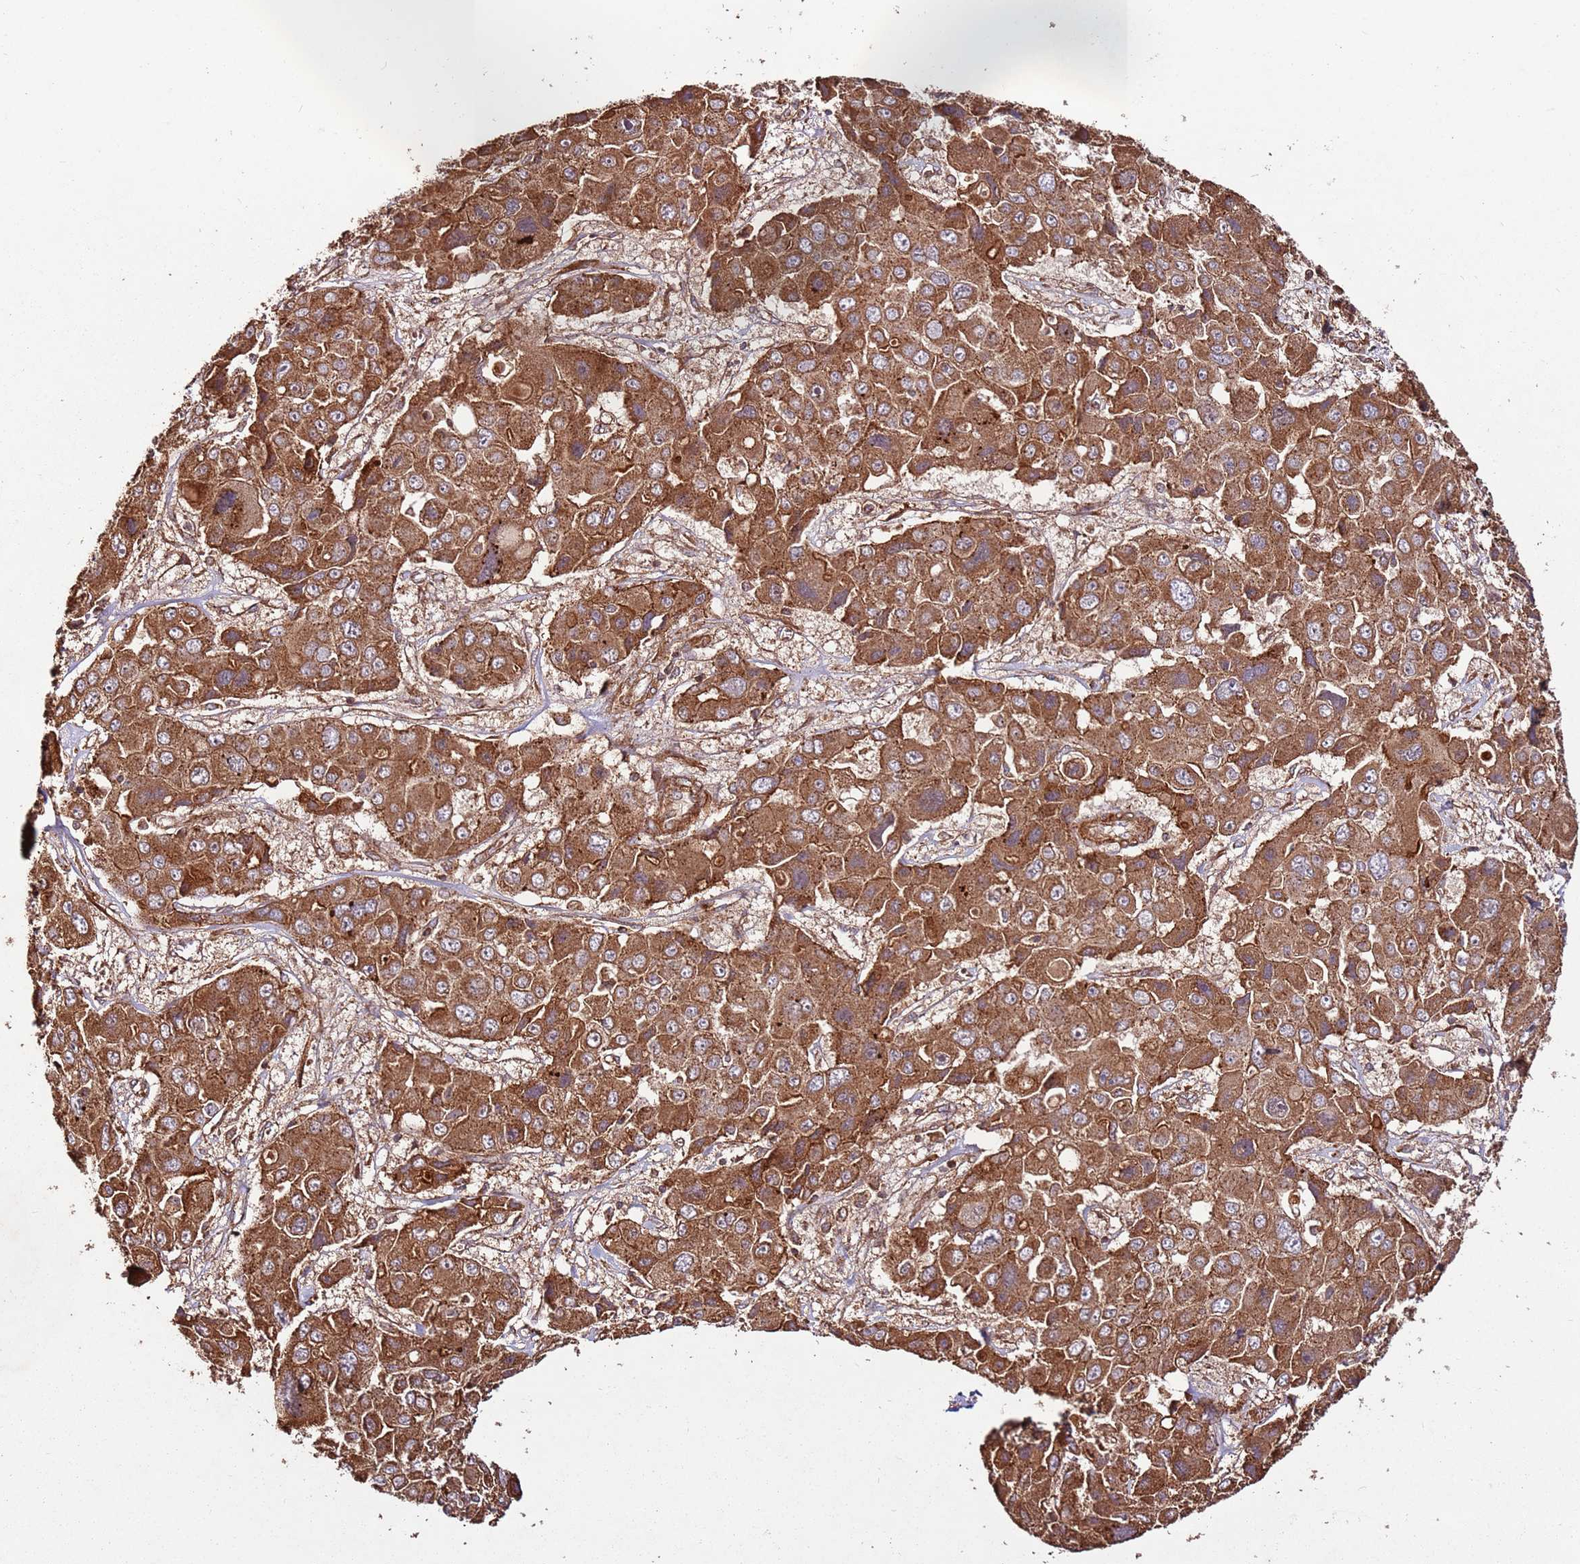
{"staining": {"intensity": "strong", "quantity": ">75%", "location": "cytoplasmic/membranous"}, "tissue": "liver cancer", "cell_type": "Tumor cells", "image_type": "cancer", "snomed": [{"axis": "morphology", "description": "Cholangiocarcinoma"}, {"axis": "topography", "description": "Liver"}], "caption": "Liver cholangiocarcinoma stained with a protein marker demonstrates strong staining in tumor cells.", "gene": "FAM186A", "patient": {"sex": "male", "age": 67}}